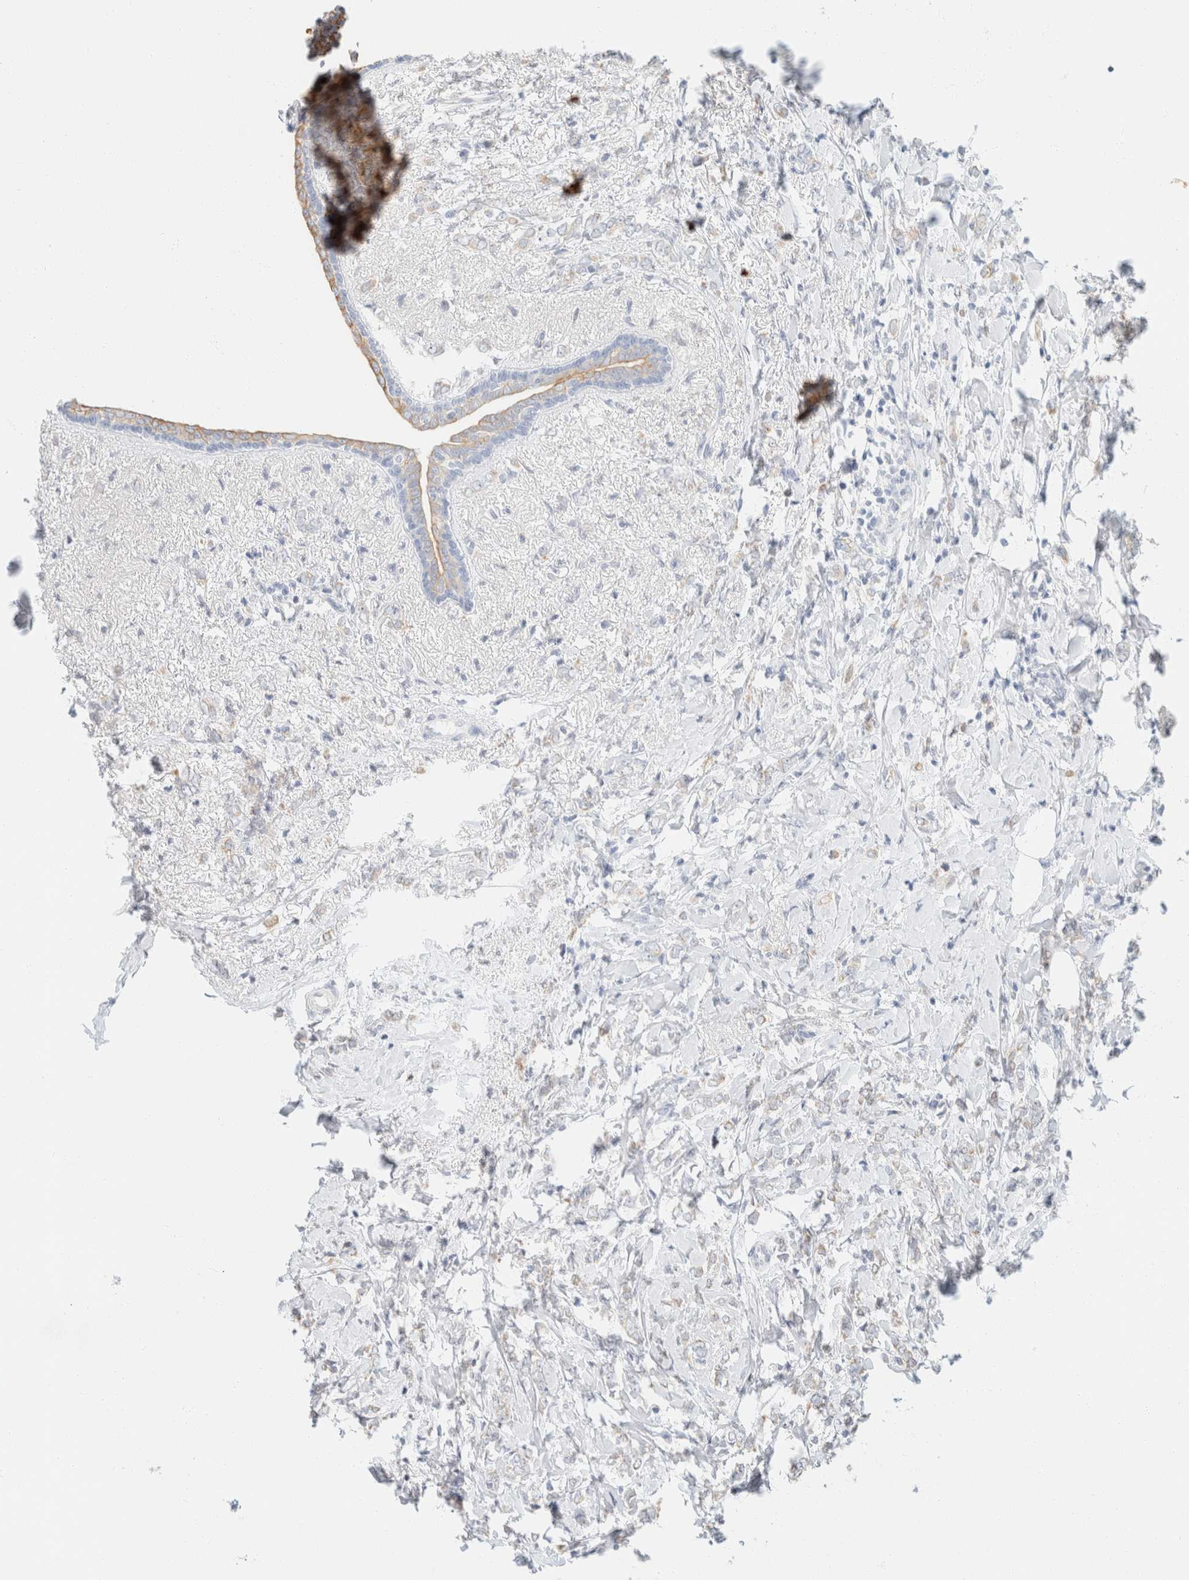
{"staining": {"intensity": "negative", "quantity": "none", "location": "none"}, "tissue": "breast cancer", "cell_type": "Tumor cells", "image_type": "cancer", "snomed": [{"axis": "morphology", "description": "Normal tissue, NOS"}, {"axis": "morphology", "description": "Lobular carcinoma"}, {"axis": "topography", "description": "Breast"}], "caption": "IHC of breast lobular carcinoma displays no staining in tumor cells.", "gene": "KRT20", "patient": {"sex": "female", "age": 47}}